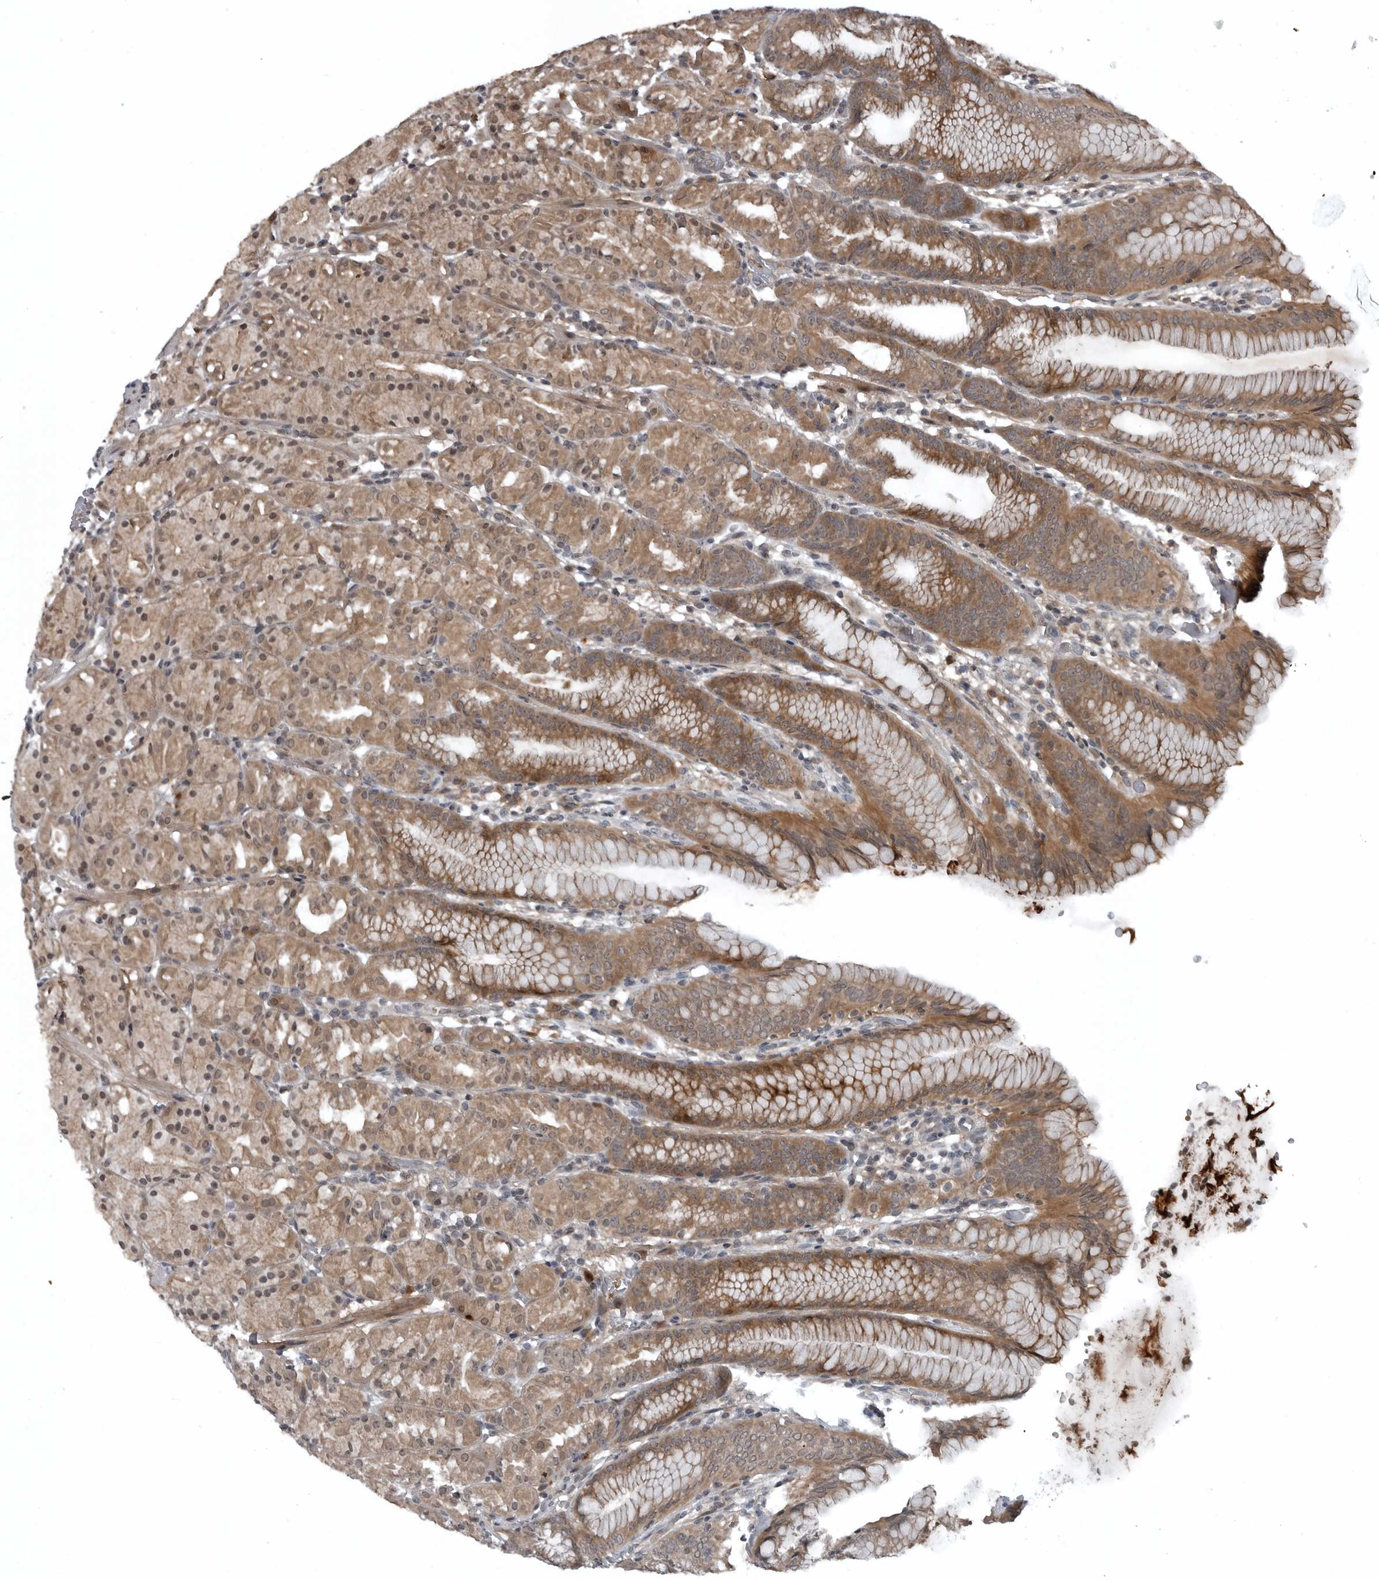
{"staining": {"intensity": "moderate", "quantity": ">75%", "location": "cytoplasmic/membranous,nuclear"}, "tissue": "stomach", "cell_type": "Glandular cells", "image_type": "normal", "snomed": [{"axis": "morphology", "description": "Normal tissue, NOS"}, {"axis": "topography", "description": "Stomach, upper"}], "caption": "Immunohistochemistry (IHC) of unremarkable stomach demonstrates medium levels of moderate cytoplasmic/membranous,nuclear staining in about >75% of glandular cells.", "gene": "GAK", "patient": {"sex": "male", "age": 48}}